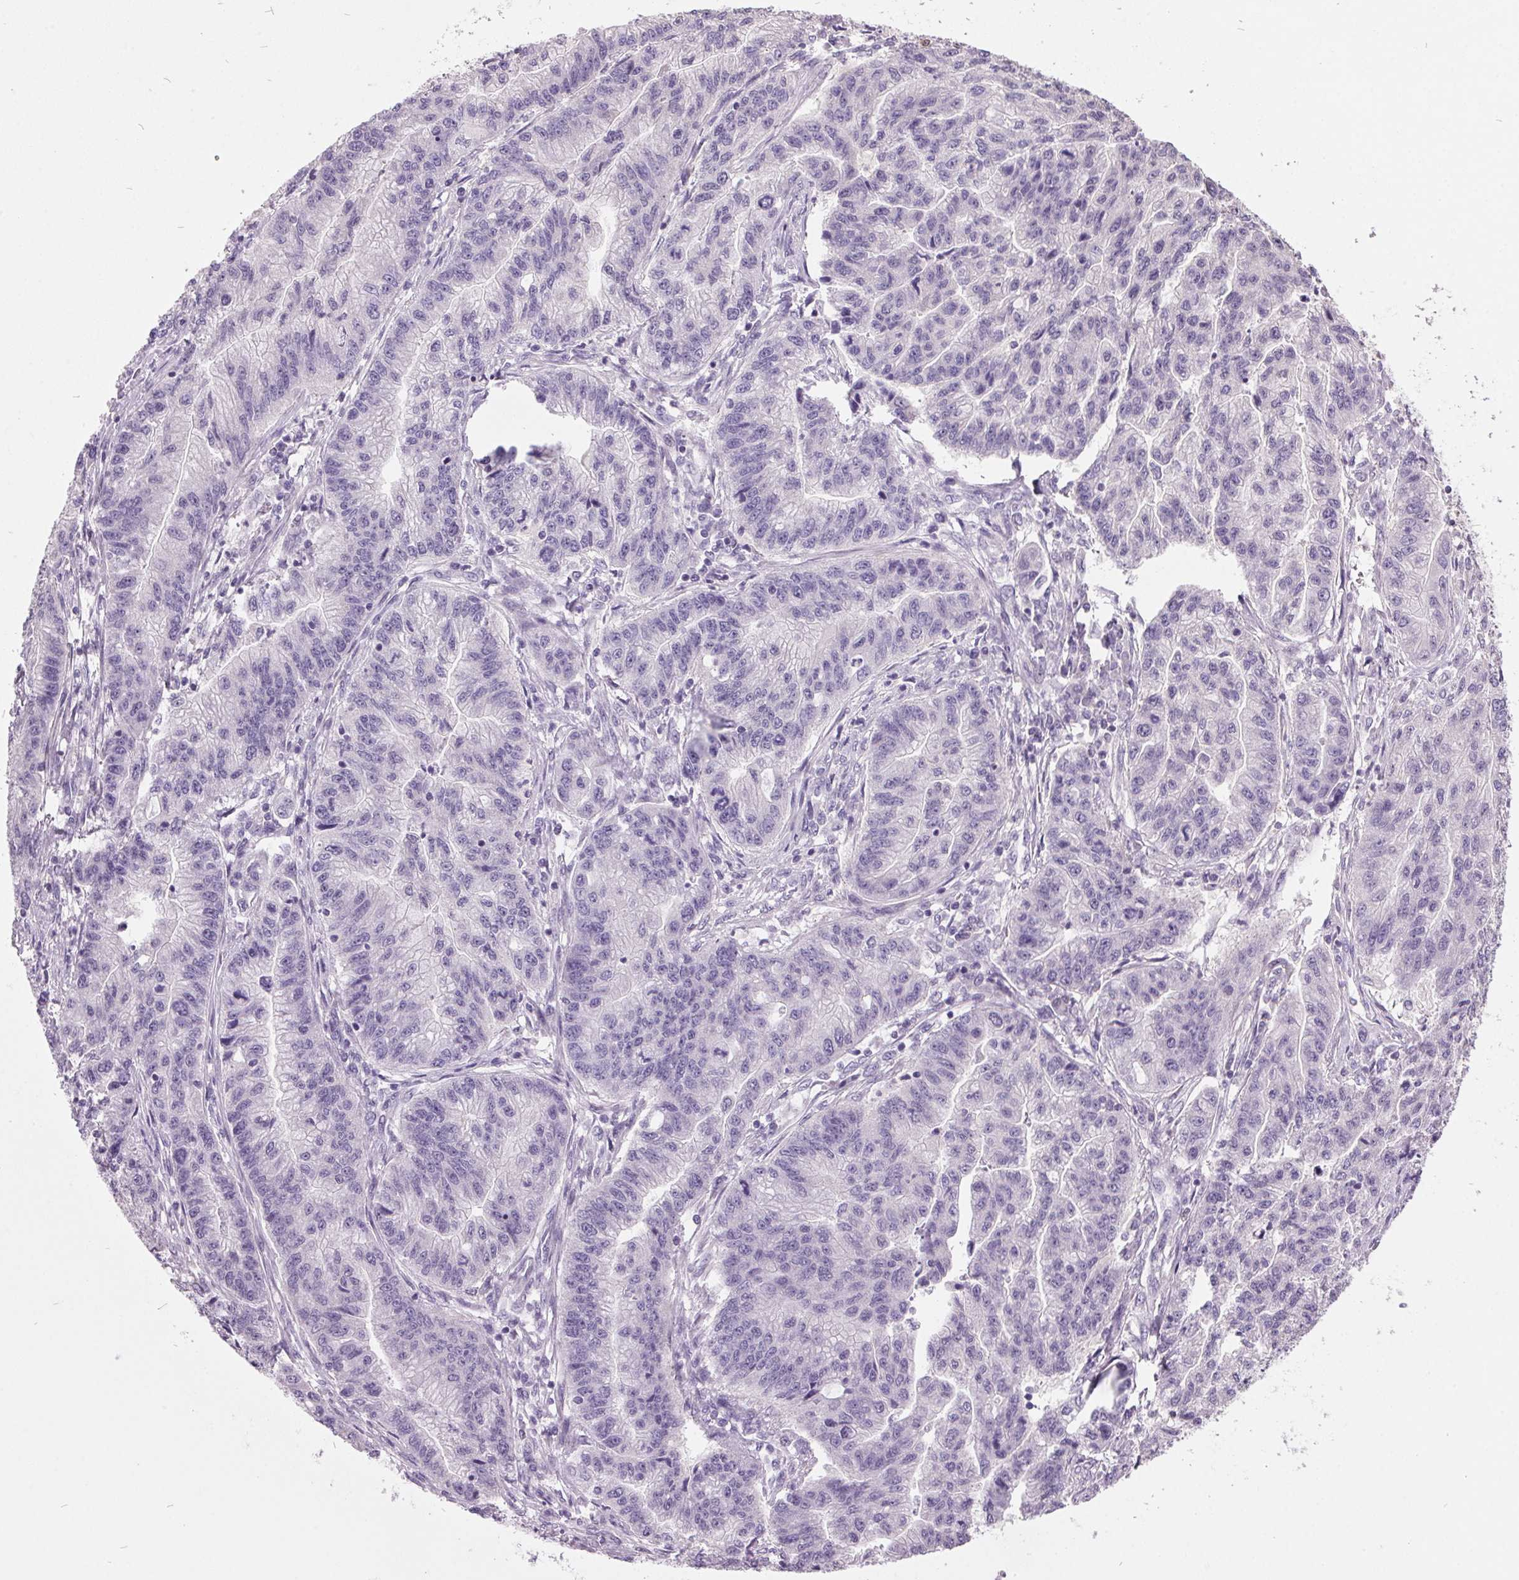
{"staining": {"intensity": "negative", "quantity": "none", "location": "none"}, "tissue": "stomach cancer", "cell_type": "Tumor cells", "image_type": "cancer", "snomed": [{"axis": "morphology", "description": "Adenocarcinoma, NOS"}, {"axis": "topography", "description": "Stomach"}], "caption": "Immunohistochemistry (IHC) photomicrograph of neoplastic tissue: human stomach cancer (adenocarcinoma) stained with DAB (3,3'-diaminobenzidine) demonstrates no significant protein staining in tumor cells.", "gene": "C2orf16", "patient": {"sex": "male", "age": 83}}